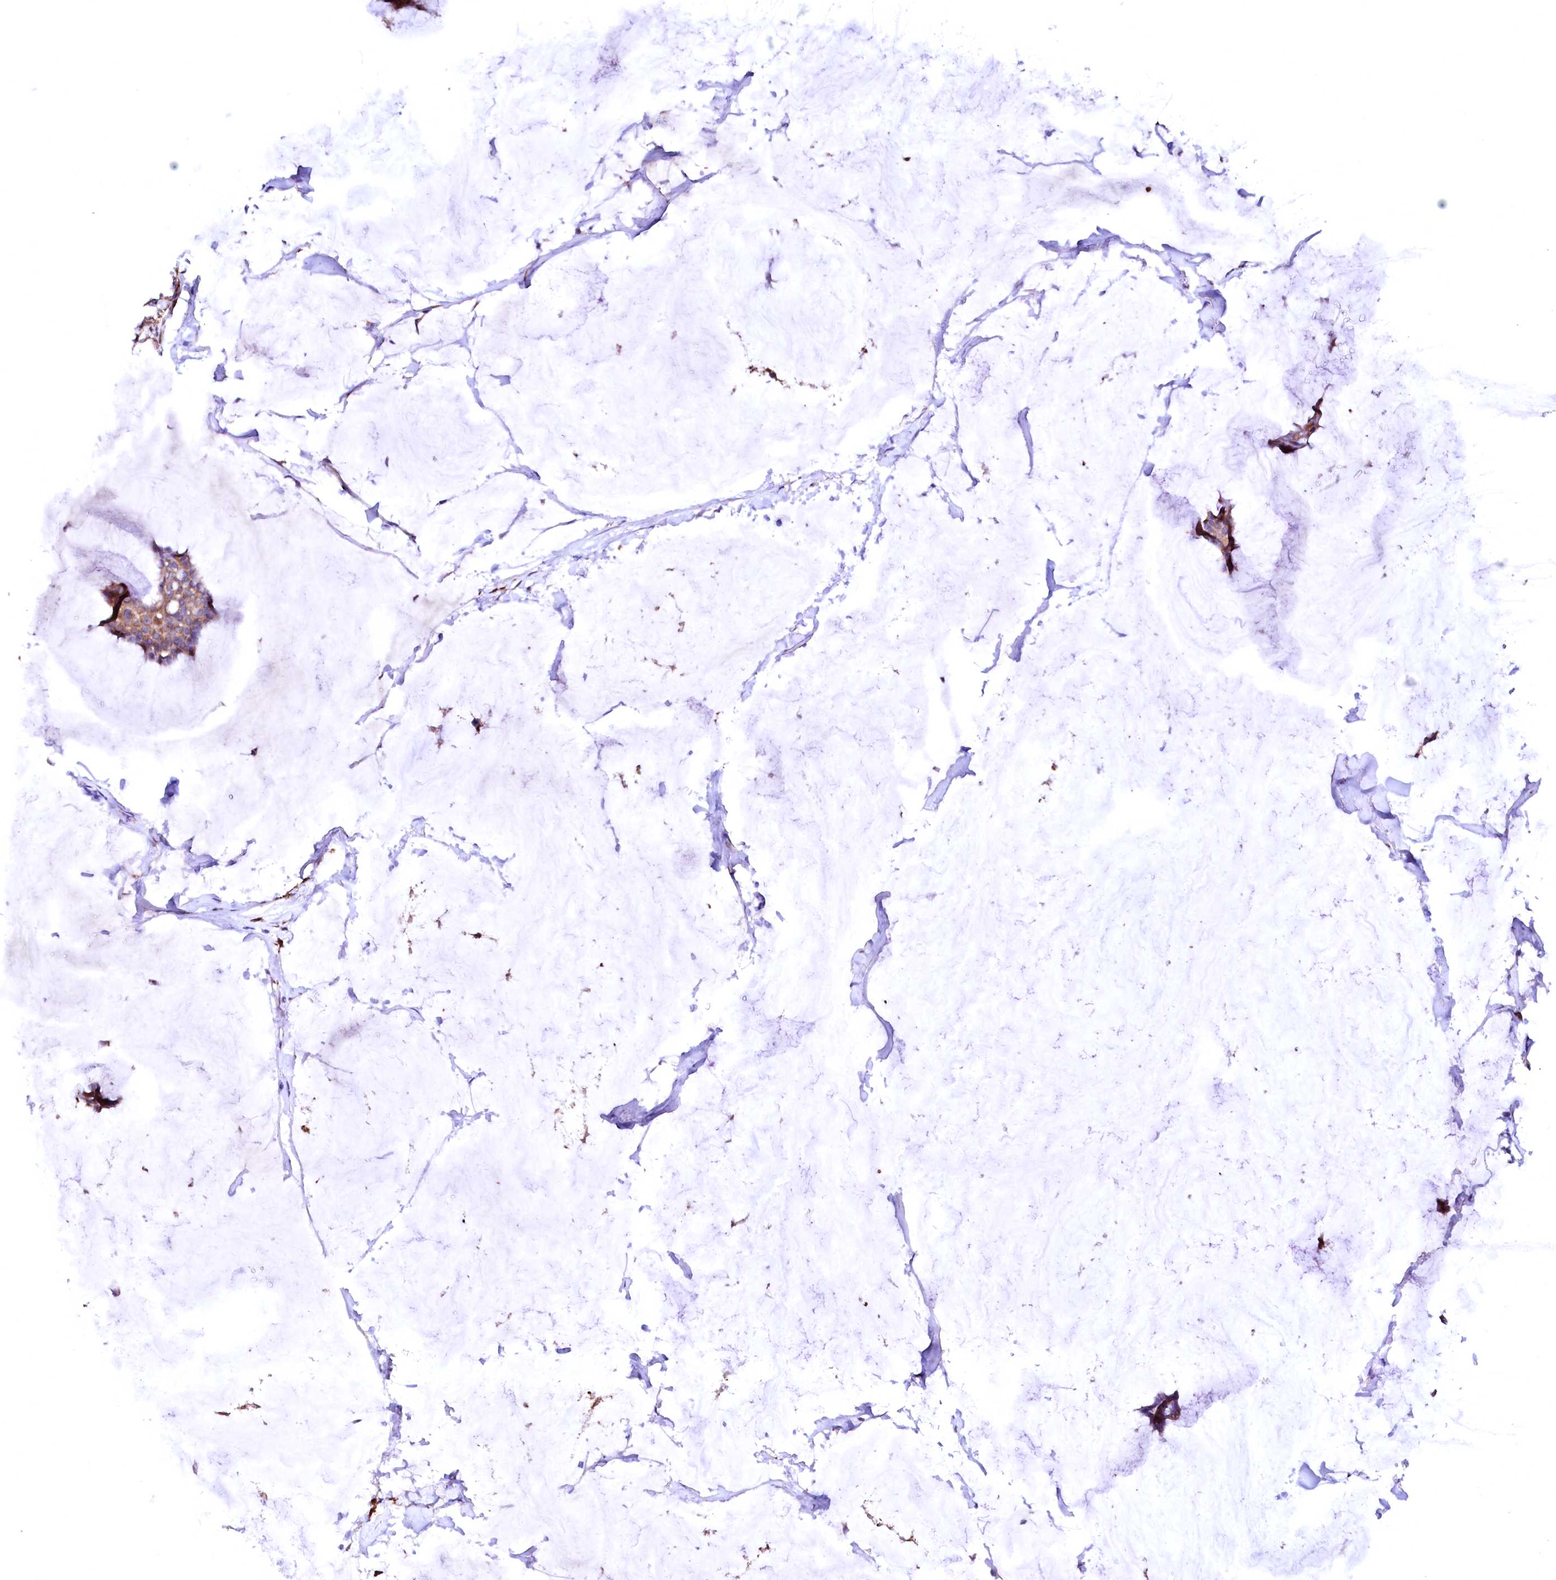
{"staining": {"intensity": "moderate", "quantity": ">75%", "location": "cytoplasmic/membranous"}, "tissue": "breast cancer", "cell_type": "Tumor cells", "image_type": "cancer", "snomed": [{"axis": "morphology", "description": "Duct carcinoma"}, {"axis": "topography", "description": "Breast"}], "caption": "The micrograph demonstrates staining of intraductal carcinoma (breast), revealing moderate cytoplasmic/membranous protein expression (brown color) within tumor cells.", "gene": "GPR176", "patient": {"sex": "female", "age": 93}}